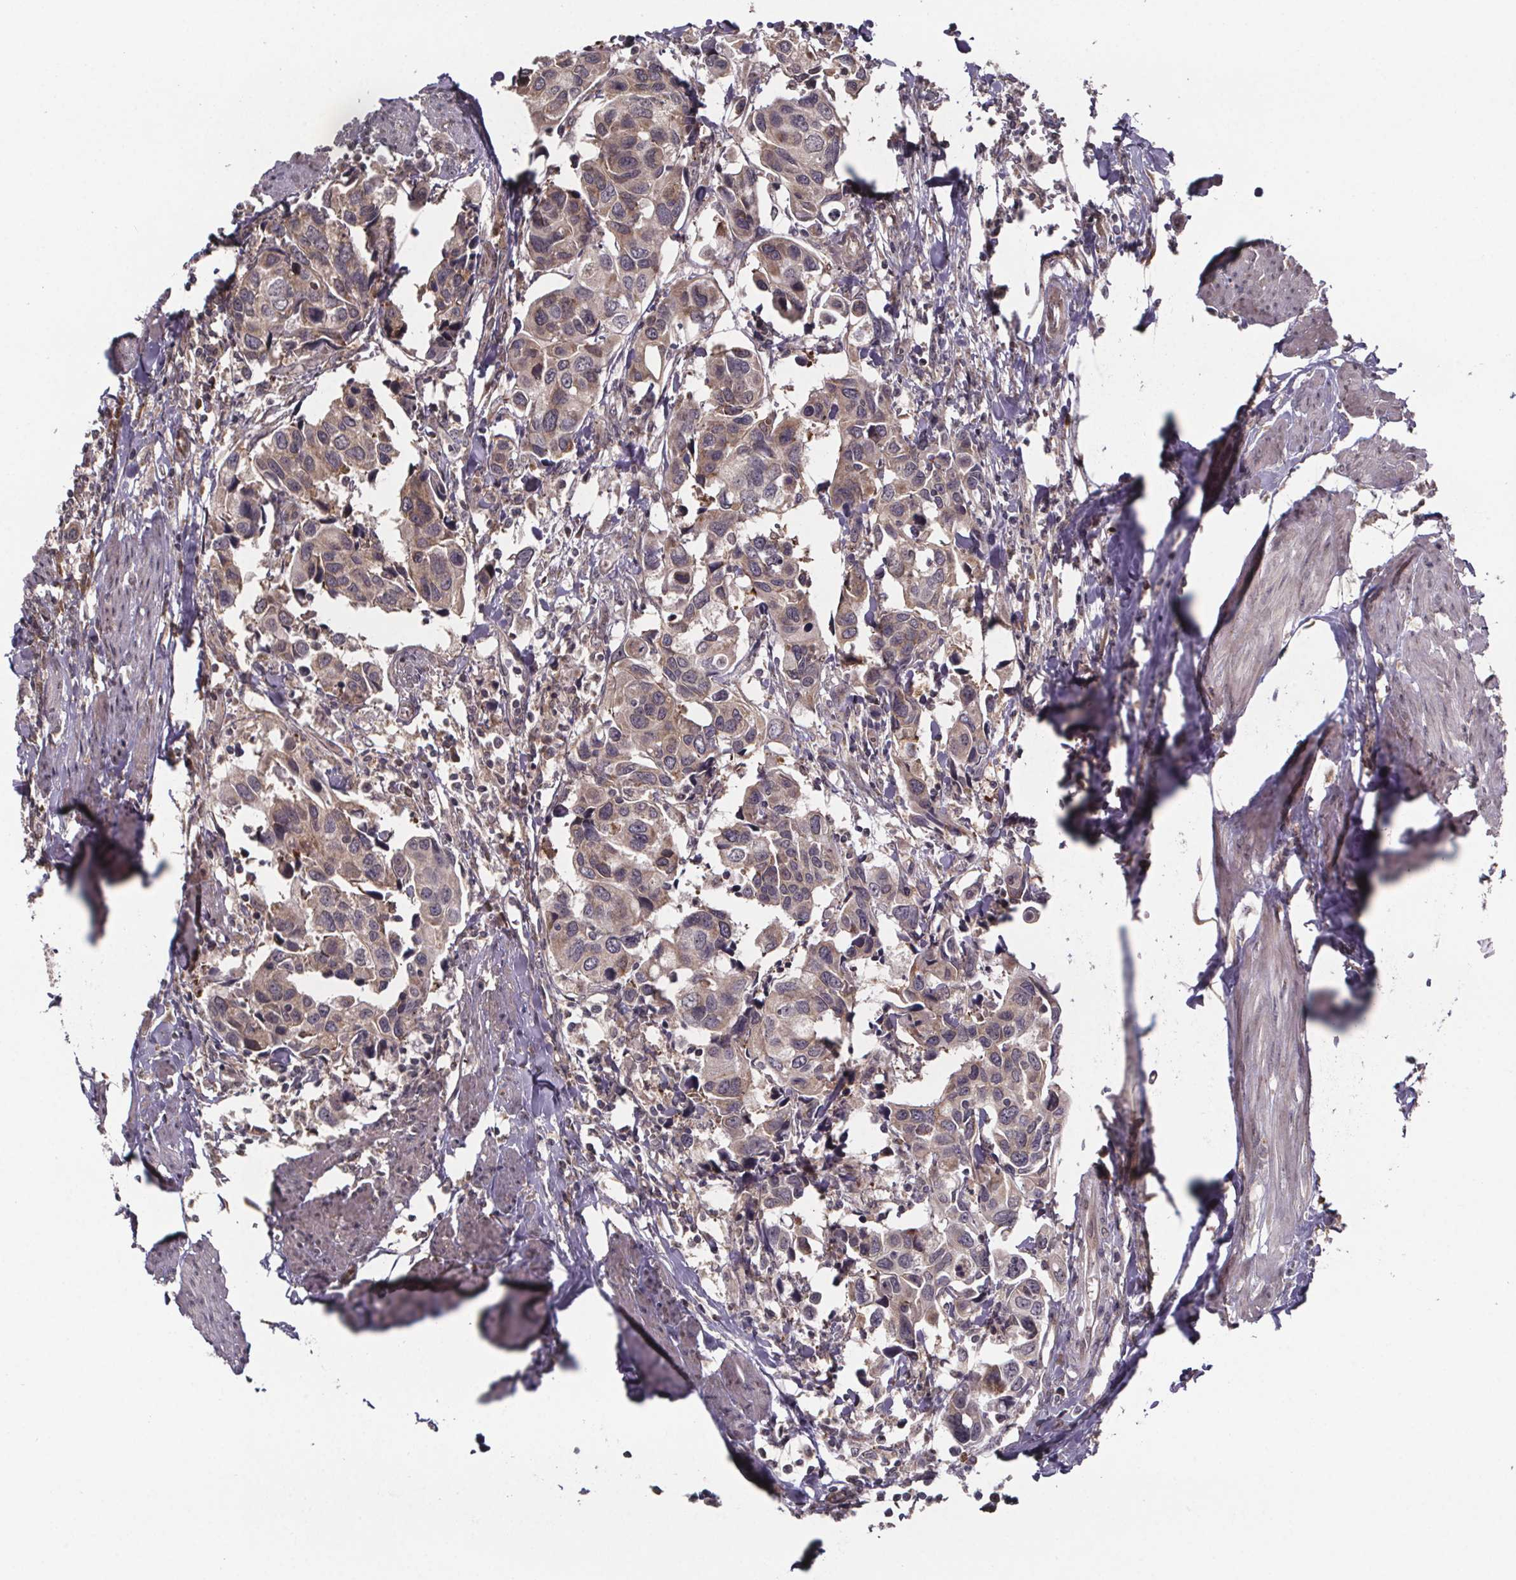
{"staining": {"intensity": "weak", "quantity": ">75%", "location": "cytoplasmic/membranous"}, "tissue": "urothelial cancer", "cell_type": "Tumor cells", "image_type": "cancer", "snomed": [{"axis": "morphology", "description": "Urothelial carcinoma, High grade"}, {"axis": "topography", "description": "Urinary bladder"}], "caption": "Immunohistochemical staining of human urothelial carcinoma (high-grade) shows low levels of weak cytoplasmic/membranous expression in about >75% of tumor cells.", "gene": "SAT1", "patient": {"sex": "male", "age": 60}}